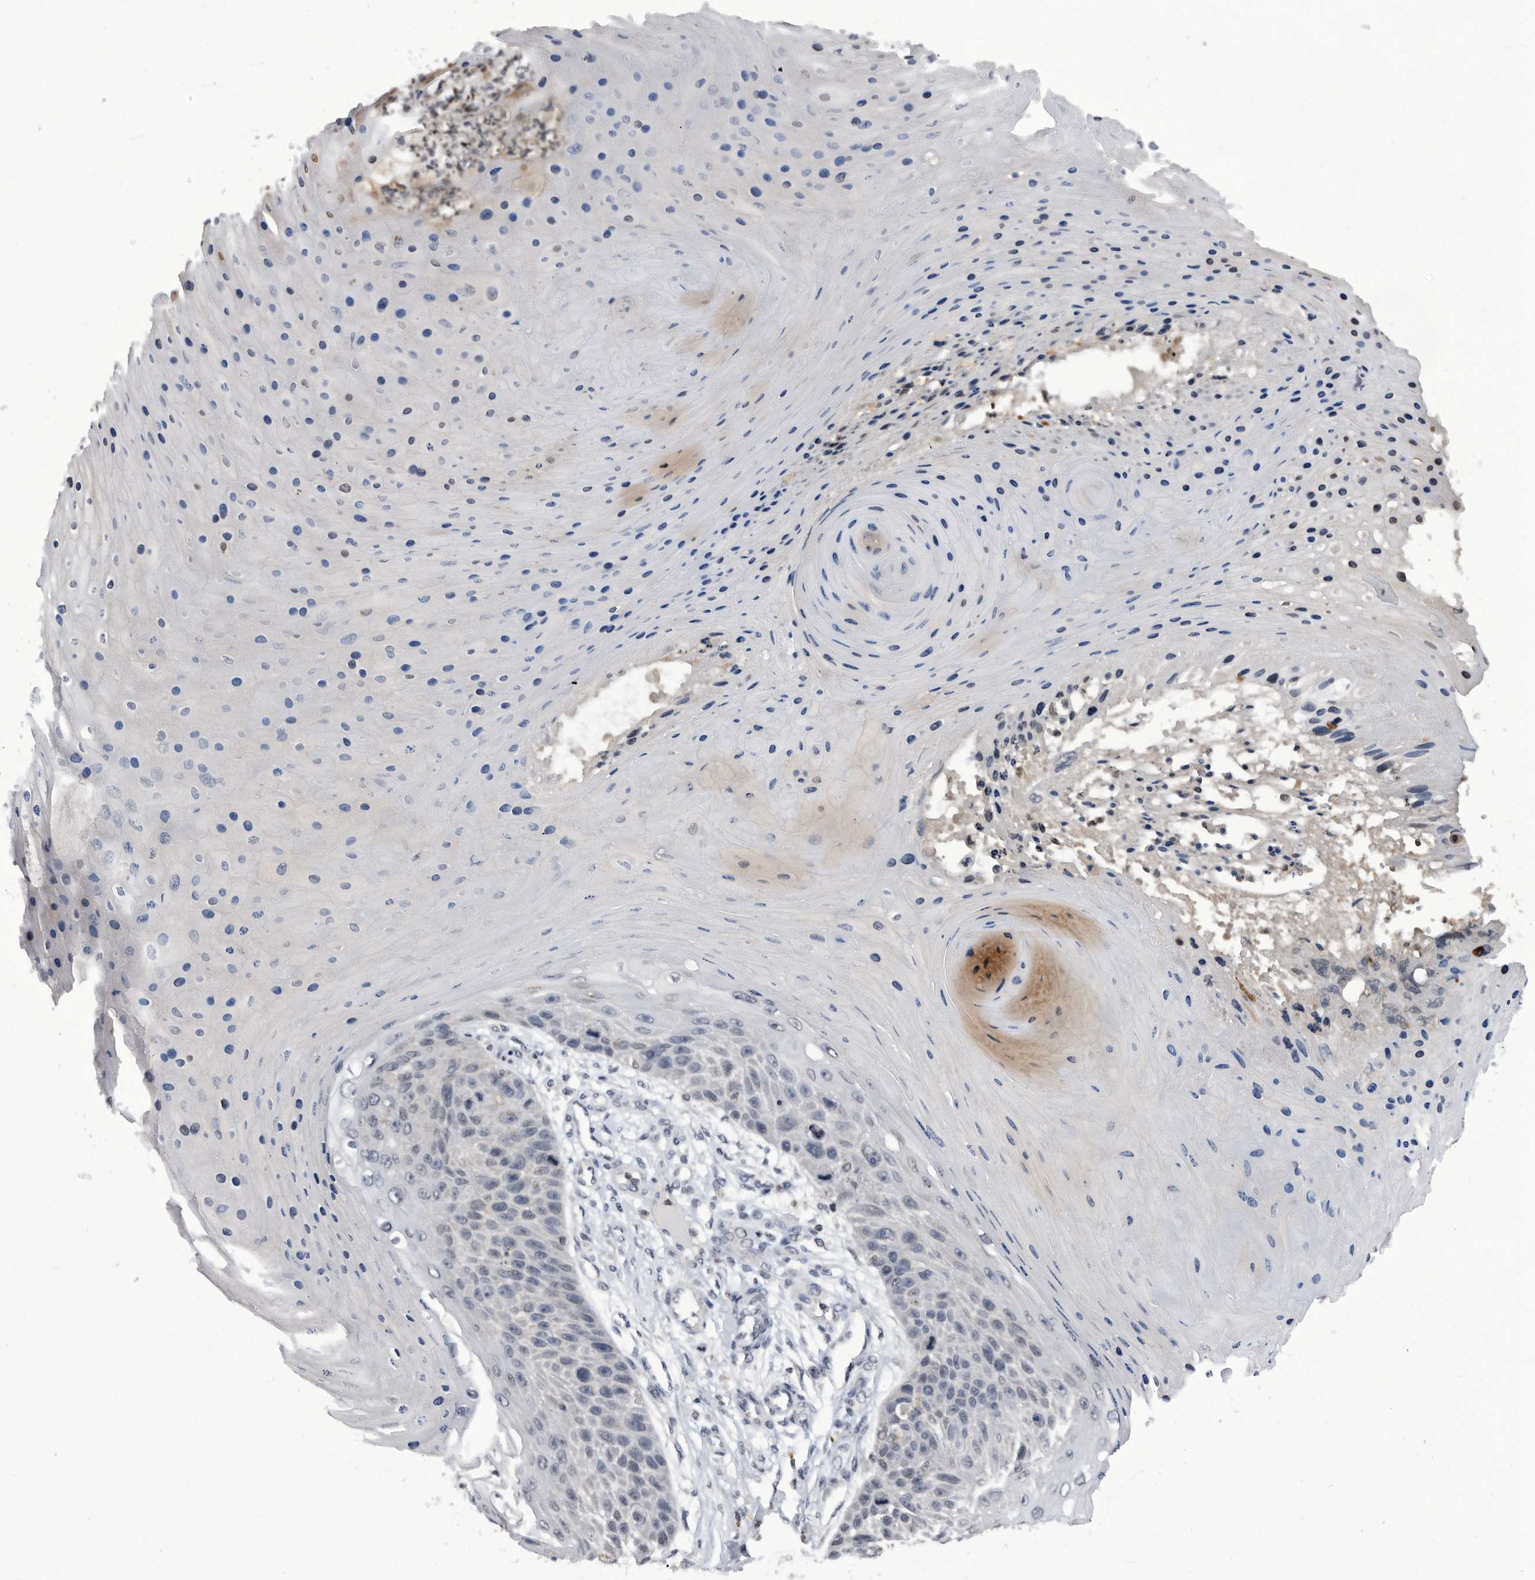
{"staining": {"intensity": "negative", "quantity": "none", "location": "none"}, "tissue": "skin cancer", "cell_type": "Tumor cells", "image_type": "cancer", "snomed": [{"axis": "morphology", "description": "Squamous cell carcinoma, NOS"}, {"axis": "topography", "description": "Skin"}], "caption": "Tumor cells show no significant protein expression in squamous cell carcinoma (skin).", "gene": "TSTD1", "patient": {"sex": "female", "age": 88}}